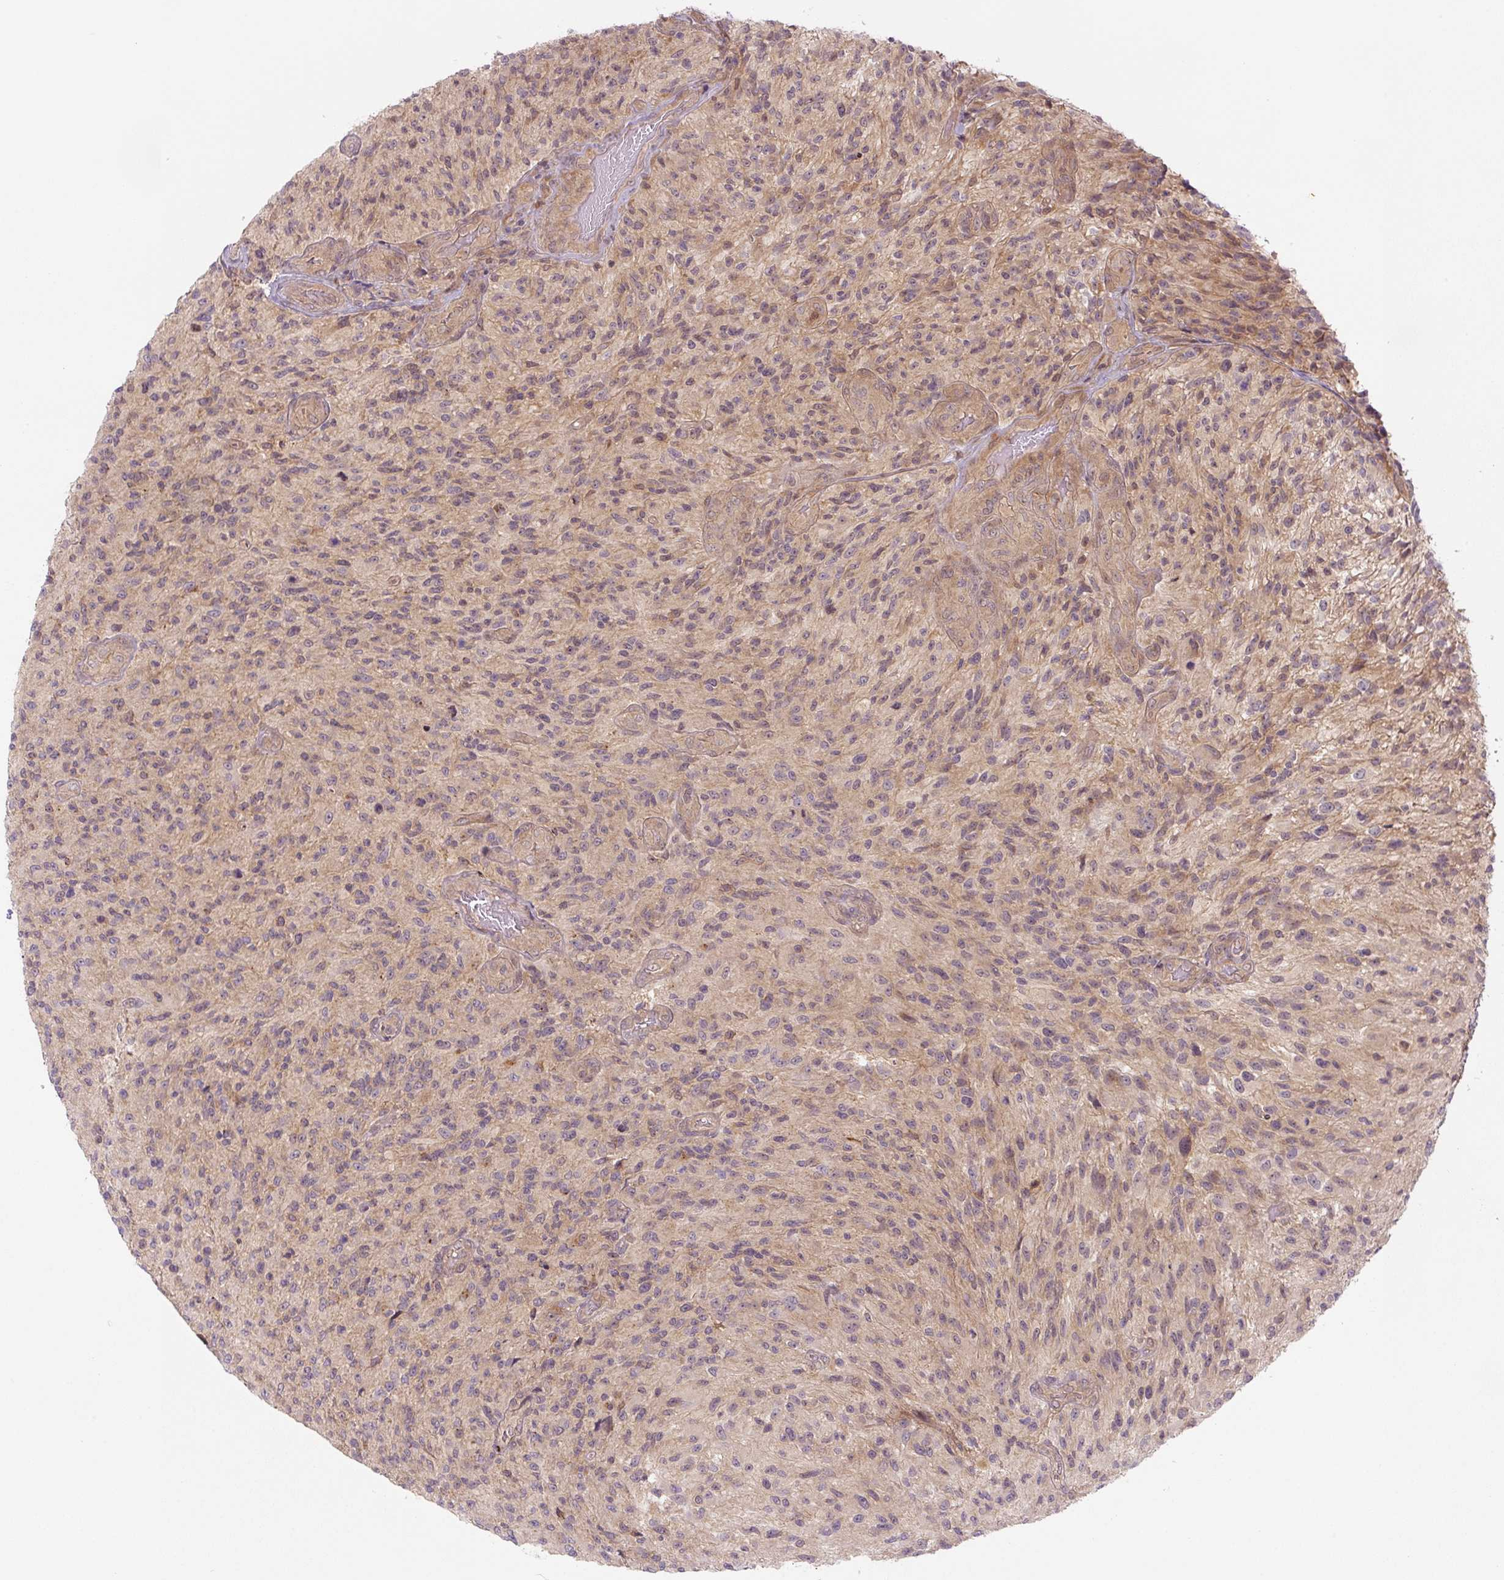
{"staining": {"intensity": "weak", "quantity": "<25%", "location": "cytoplasmic/membranous"}, "tissue": "glioma", "cell_type": "Tumor cells", "image_type": "cancer", "snomed": [{"axis": "morphology", "description": "Normal tissue, NOS"}, {"axis": "morphology", "description": "Glioma, malignant, High grade"}, {"axis": "topography", "description": "Cerebral cortex"}], "caption": "An immunohistochemistry (IHC) photomicrograph of malignant high-grade glioma is shown. There is no staining in tumor cells of malignant high-grade glioma. The staining is performed using DAB brown chromogen with nuclei counter-stained in using hematoxylin.", "gene": "ZSWIM7", "patient": {"sex": "male", "age": 56}}